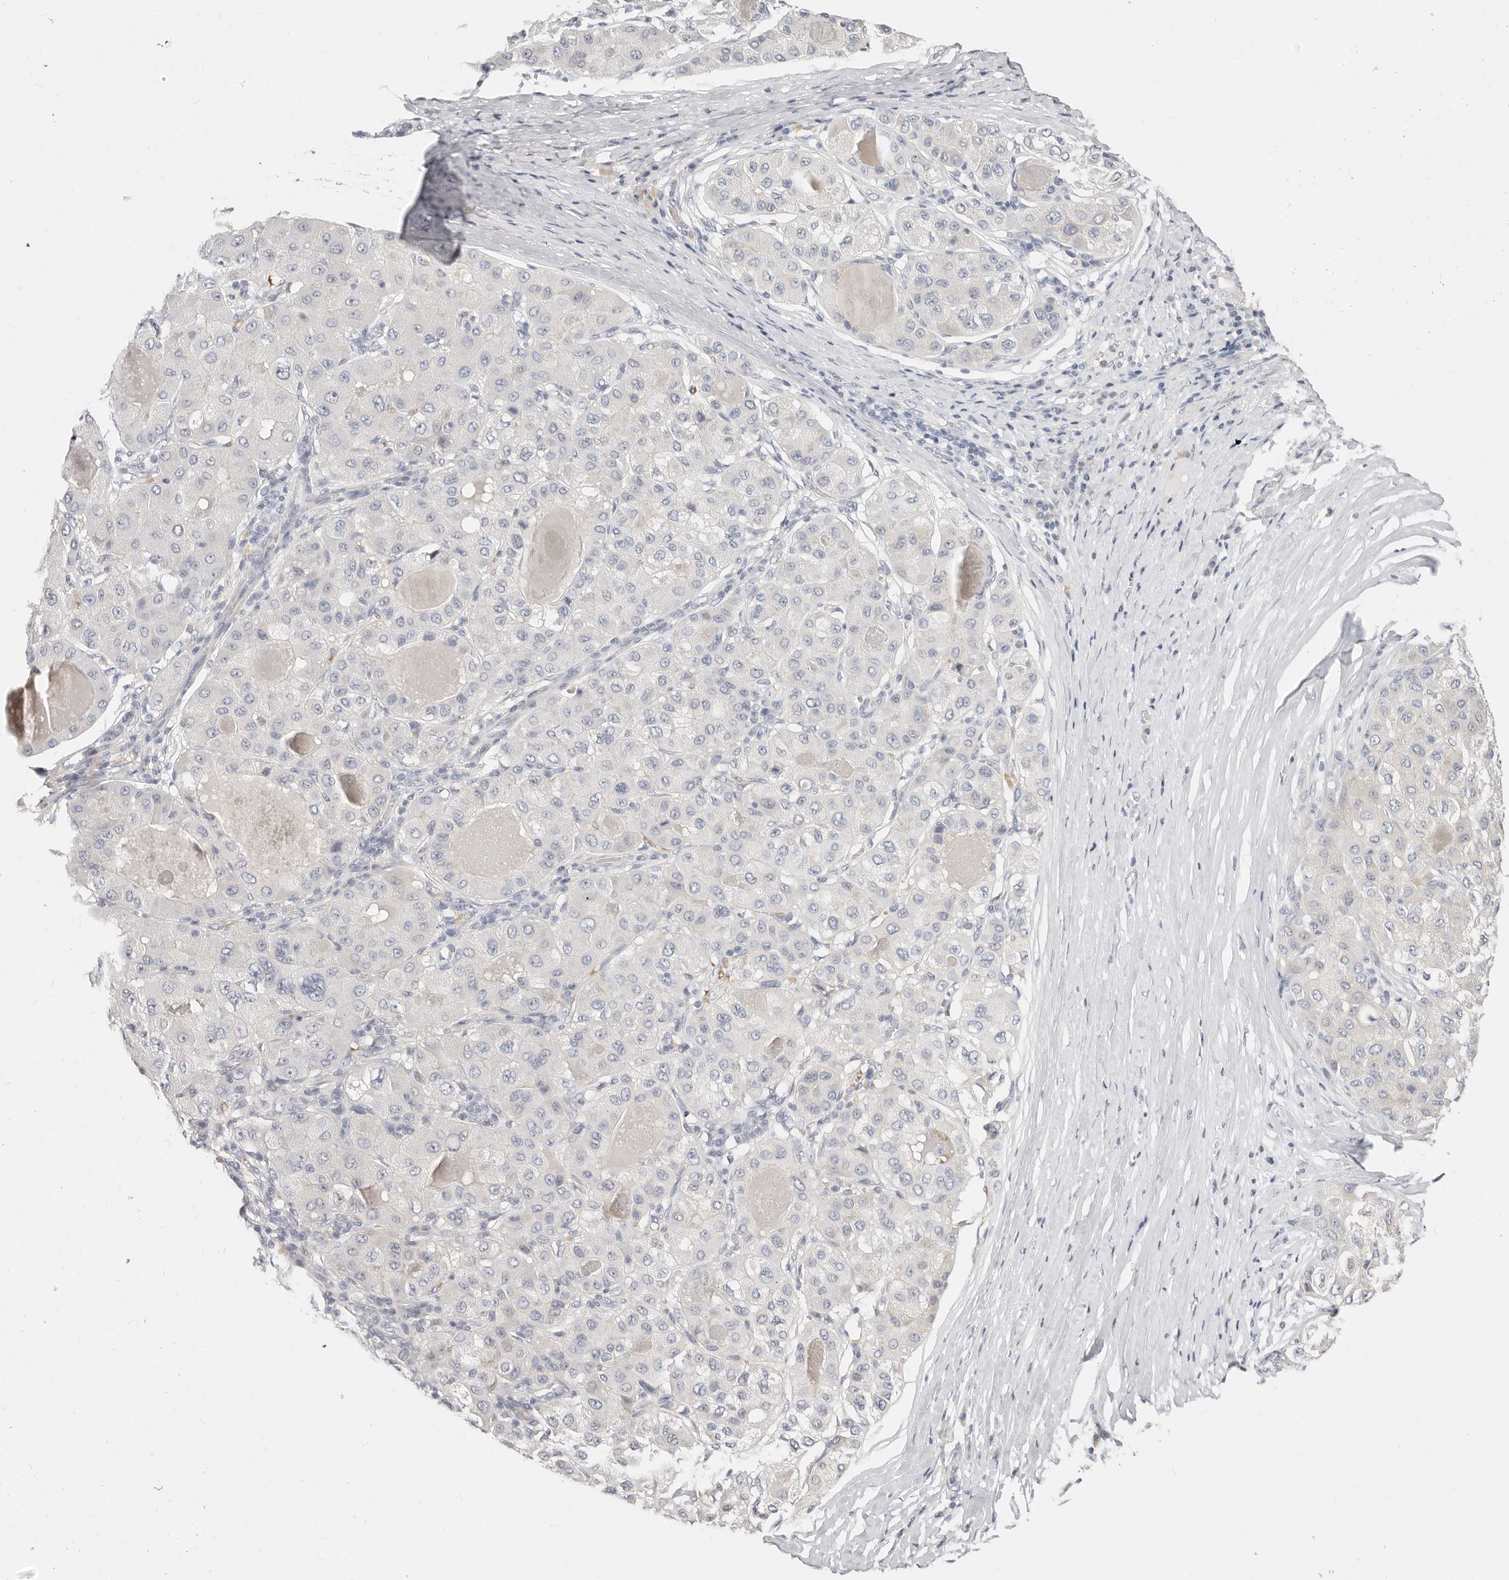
{"staining": {"intensity": "negative", "quantity": "none", "location": "none"}, "tissue": "liver cancer", "cell_type": "Tumor cells", "image_type": "cancer", "snomed": [{"axis": "morphology", "description": "Carcinoma, Hepatocellular, NOS"}, {"axis": "topography", "description": "Liver"}], "caption": "This micrograph is of liver cancer stained with immunohistochemistry to label a protein in brown with the nuclei are counter-stained blue. There is no expression in tumor cells.", "gene": "TMEM63B", "patient": {"sex": "male", "age": 80}}